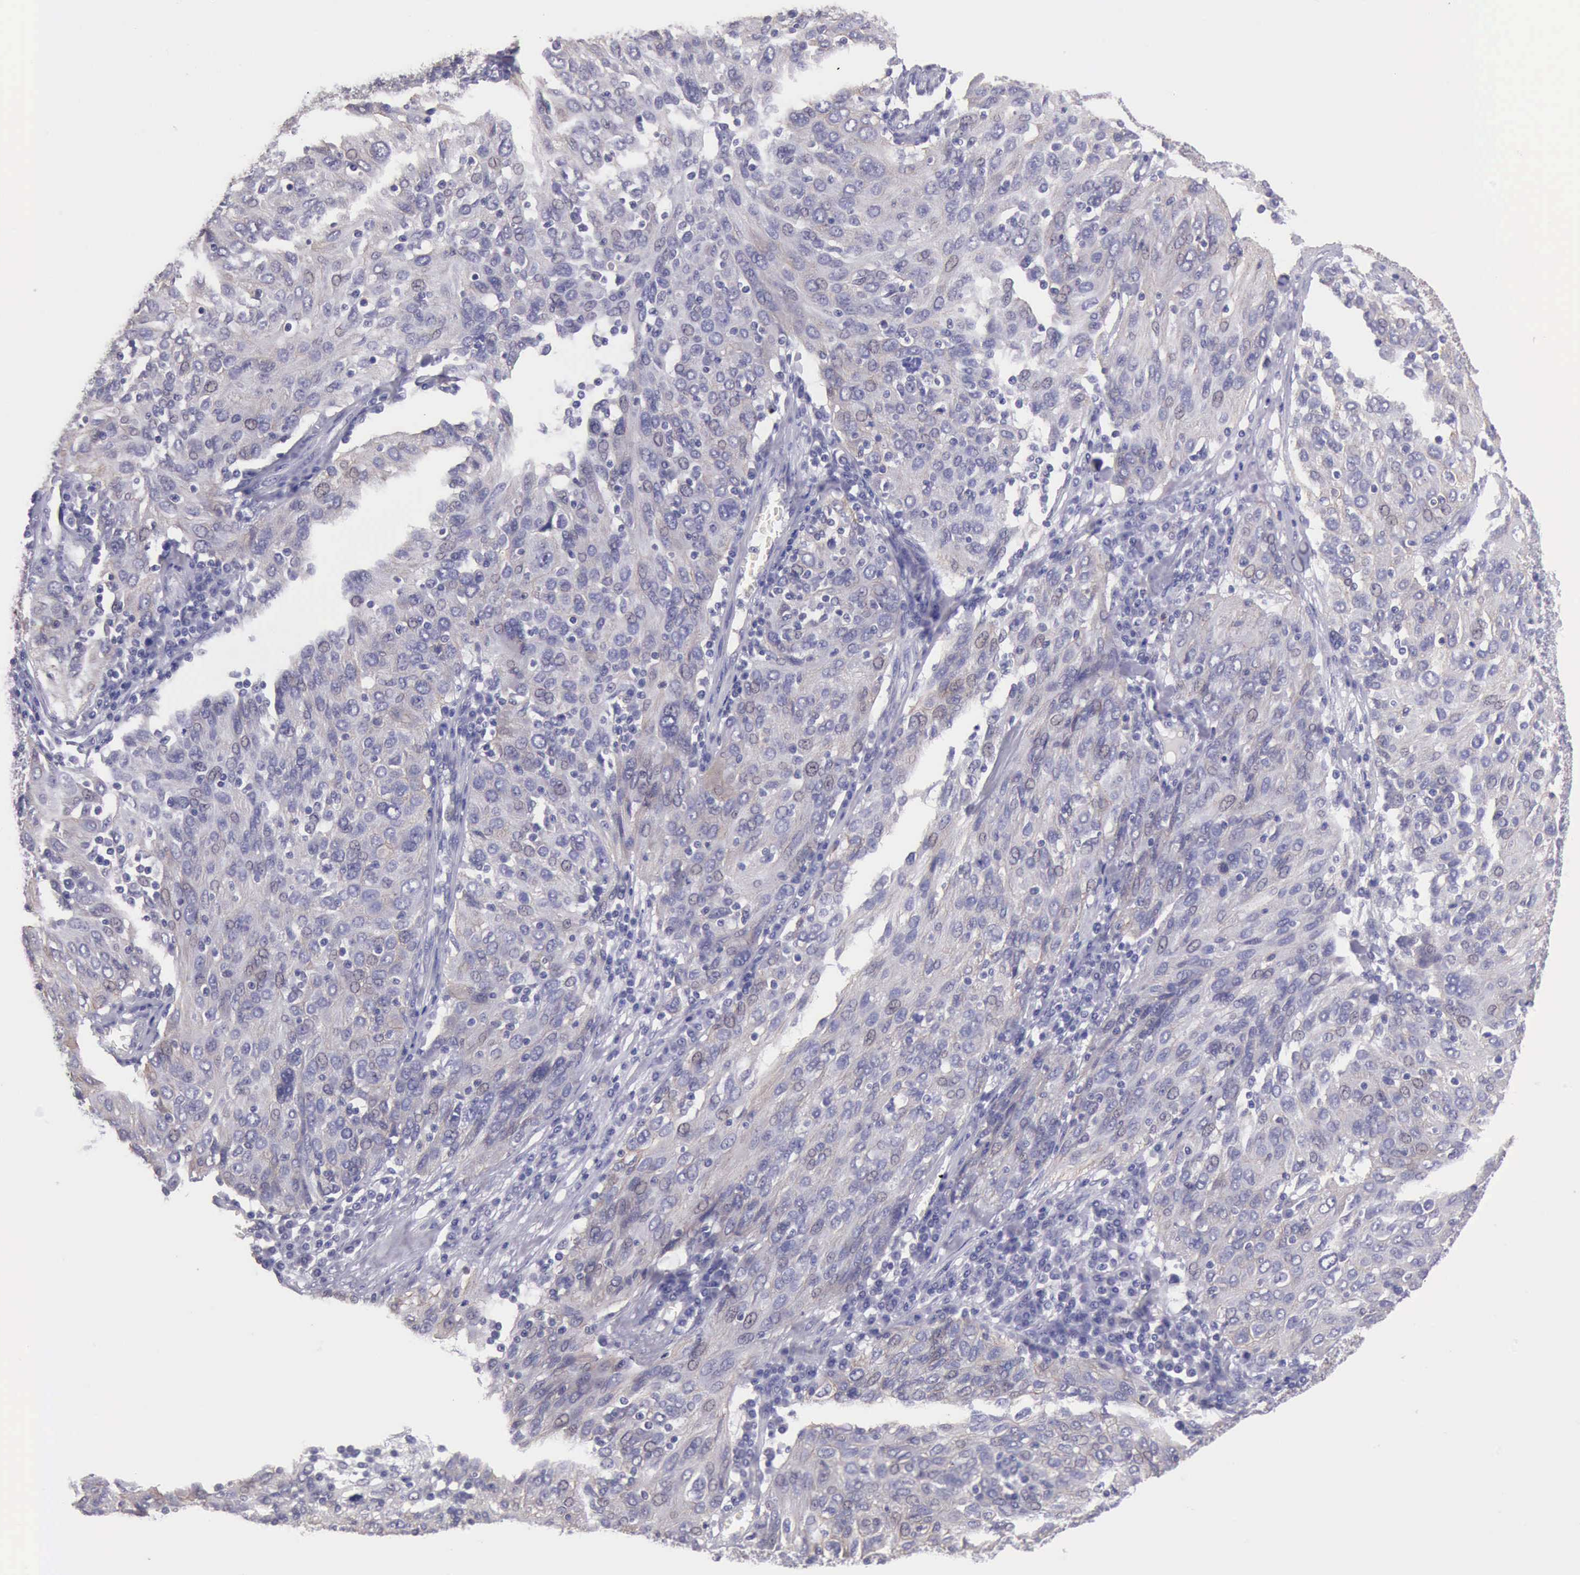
{"staining": {"intensity": "negative", "quantity": "none", "location": "none"}, "tissue": "ovarian cancer", "cell_type": "Tumor cells", "image_type": "cancer", "snomed": [{"axis": "morphology", "description": "Carcinoma, endometroid"}, {"axis": "topography", "description": "Ovary"}], "caption": "Immunohistochemistry photomicrograph of endometroid carcinoma (ovarian) stained for a protein (brown), which shows no expression in tumor cells.", "gene": "KCND1", "patient": {"sex": "female", "age": 50}}